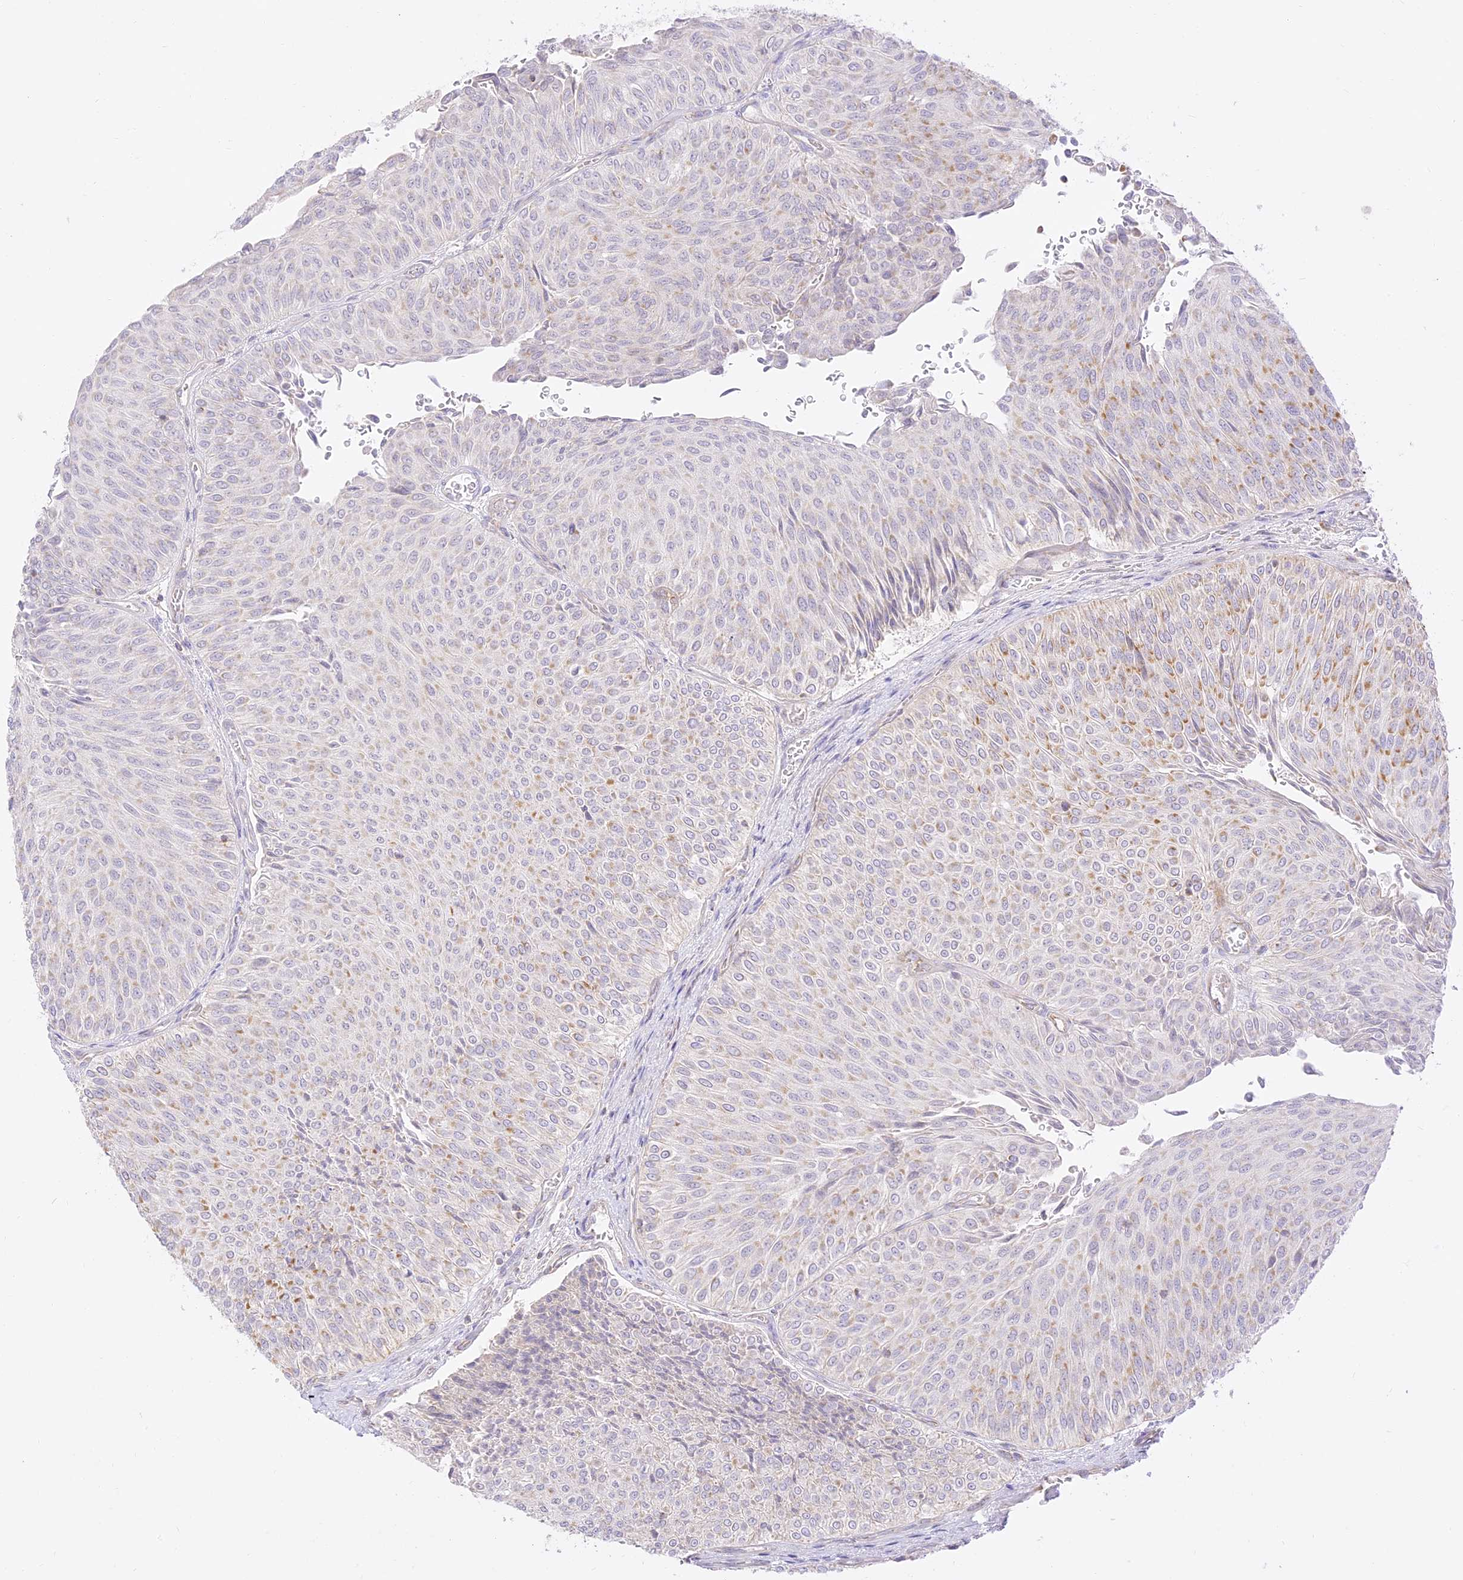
{"staining": {"intensity": "weak", "quantity": "<25%", "location": "cytoplasmic/membranous"}, "tissue": "urothelial cancer", "cell_type": "Tumor cells", "image_type": "cancer", "snomed": [{"axis": "morphology", "description": "Urothelial carcinoma, Low grade"}, {"axis": "topography", "description": "Urinary bladder"}], "caption": "The IHC histopathology image has no significant expression in tumor cells of low-grade urothelial carcinoma tissue.", "gene": "LRRC15", "patient": {"sex": "male", "age": 78}}